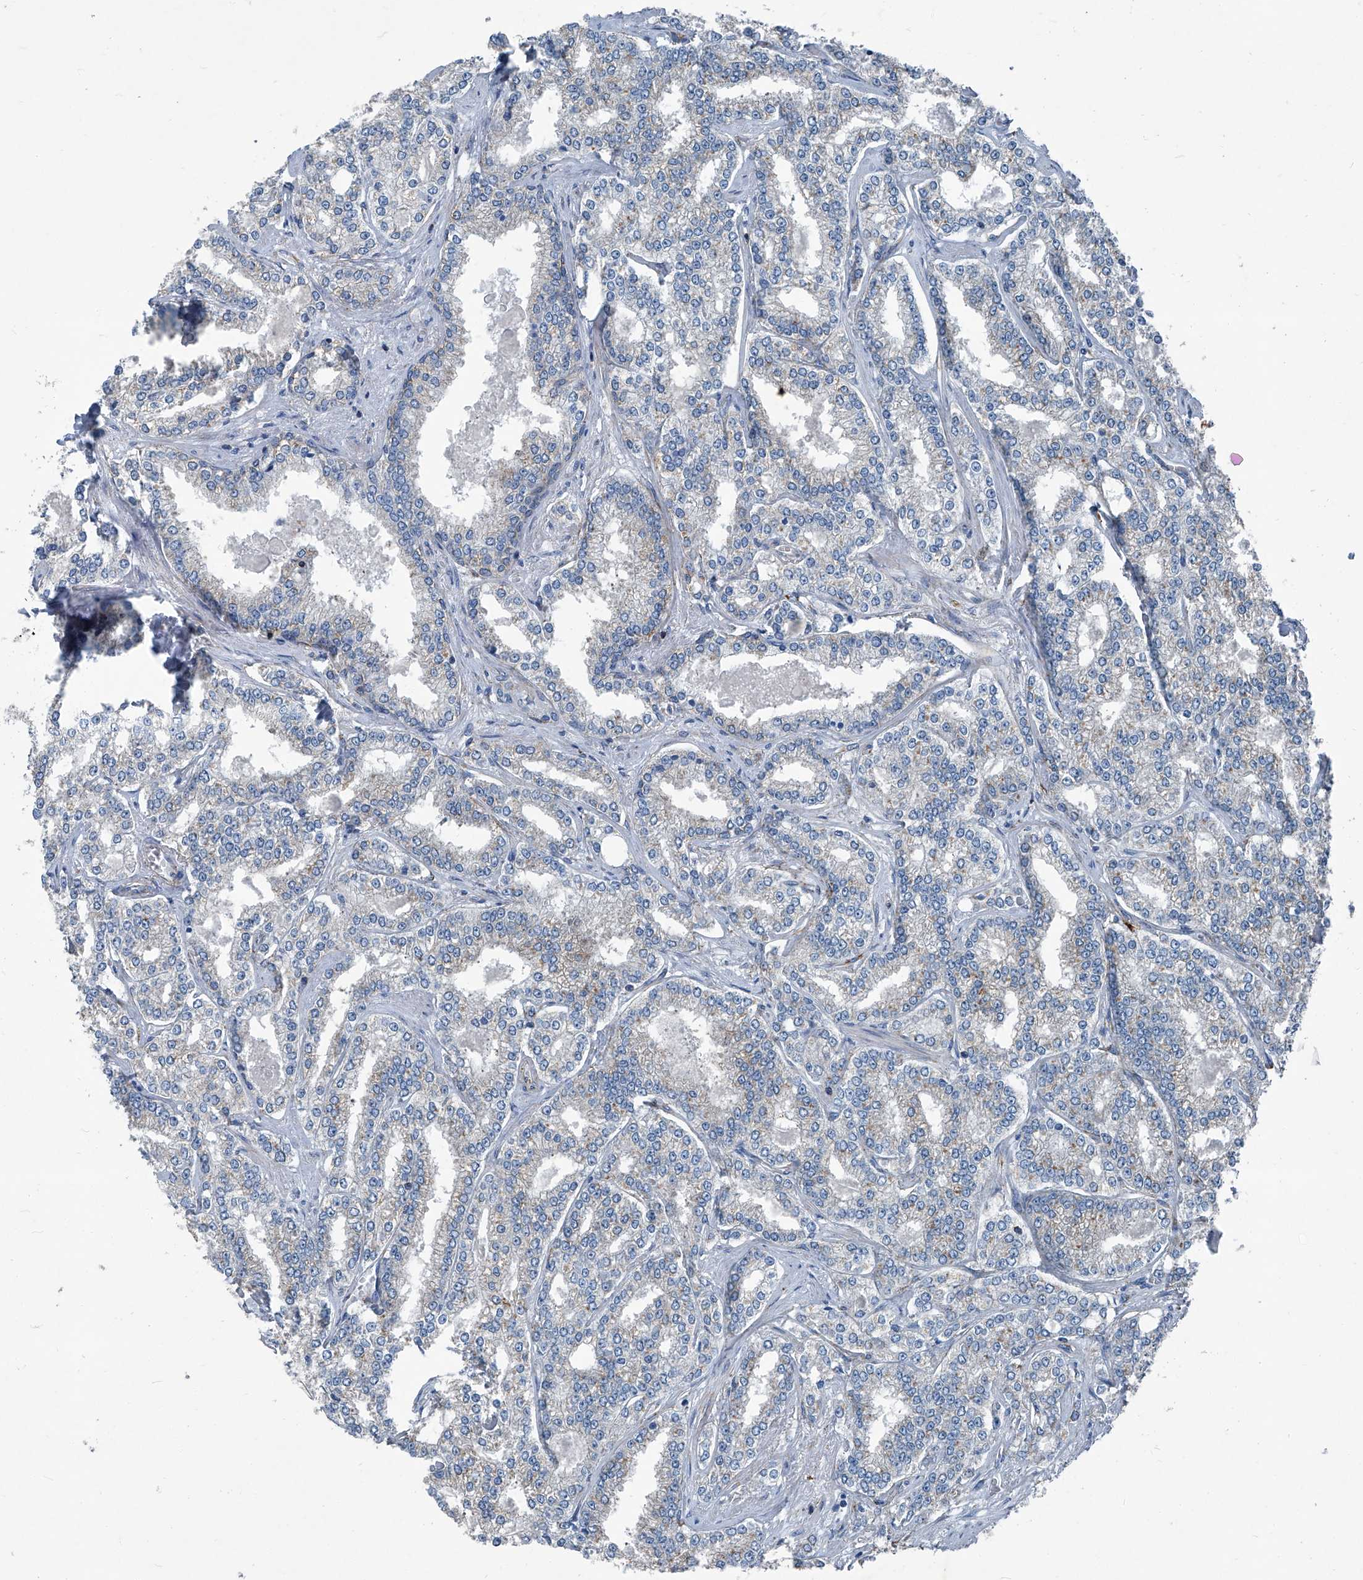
{"staining": {"intensity": "negative", "quantity": "none", "location": "none"}, "tissue": "prostate cancer", "cell_type": "Tumor cells", "image_type": "cancer", "snomed": [{"axis": "morphology", "description": "Normal tissue, NOS"}, {"axis": "morphology", "description": "Adenocarcinoma, High grade"}, {"axis": "topography", "description": "Prostate"}], "caption": "DAB immunohistochemical staining of human high-grade adenocarcinoma (prostate) demonstrates no significant staining in tumor cells. (Brightfield microscopy of DAB IHC at high magnification).", "gene": "SEPTIN7", "patient": {"sex": "male", "age": 83}}